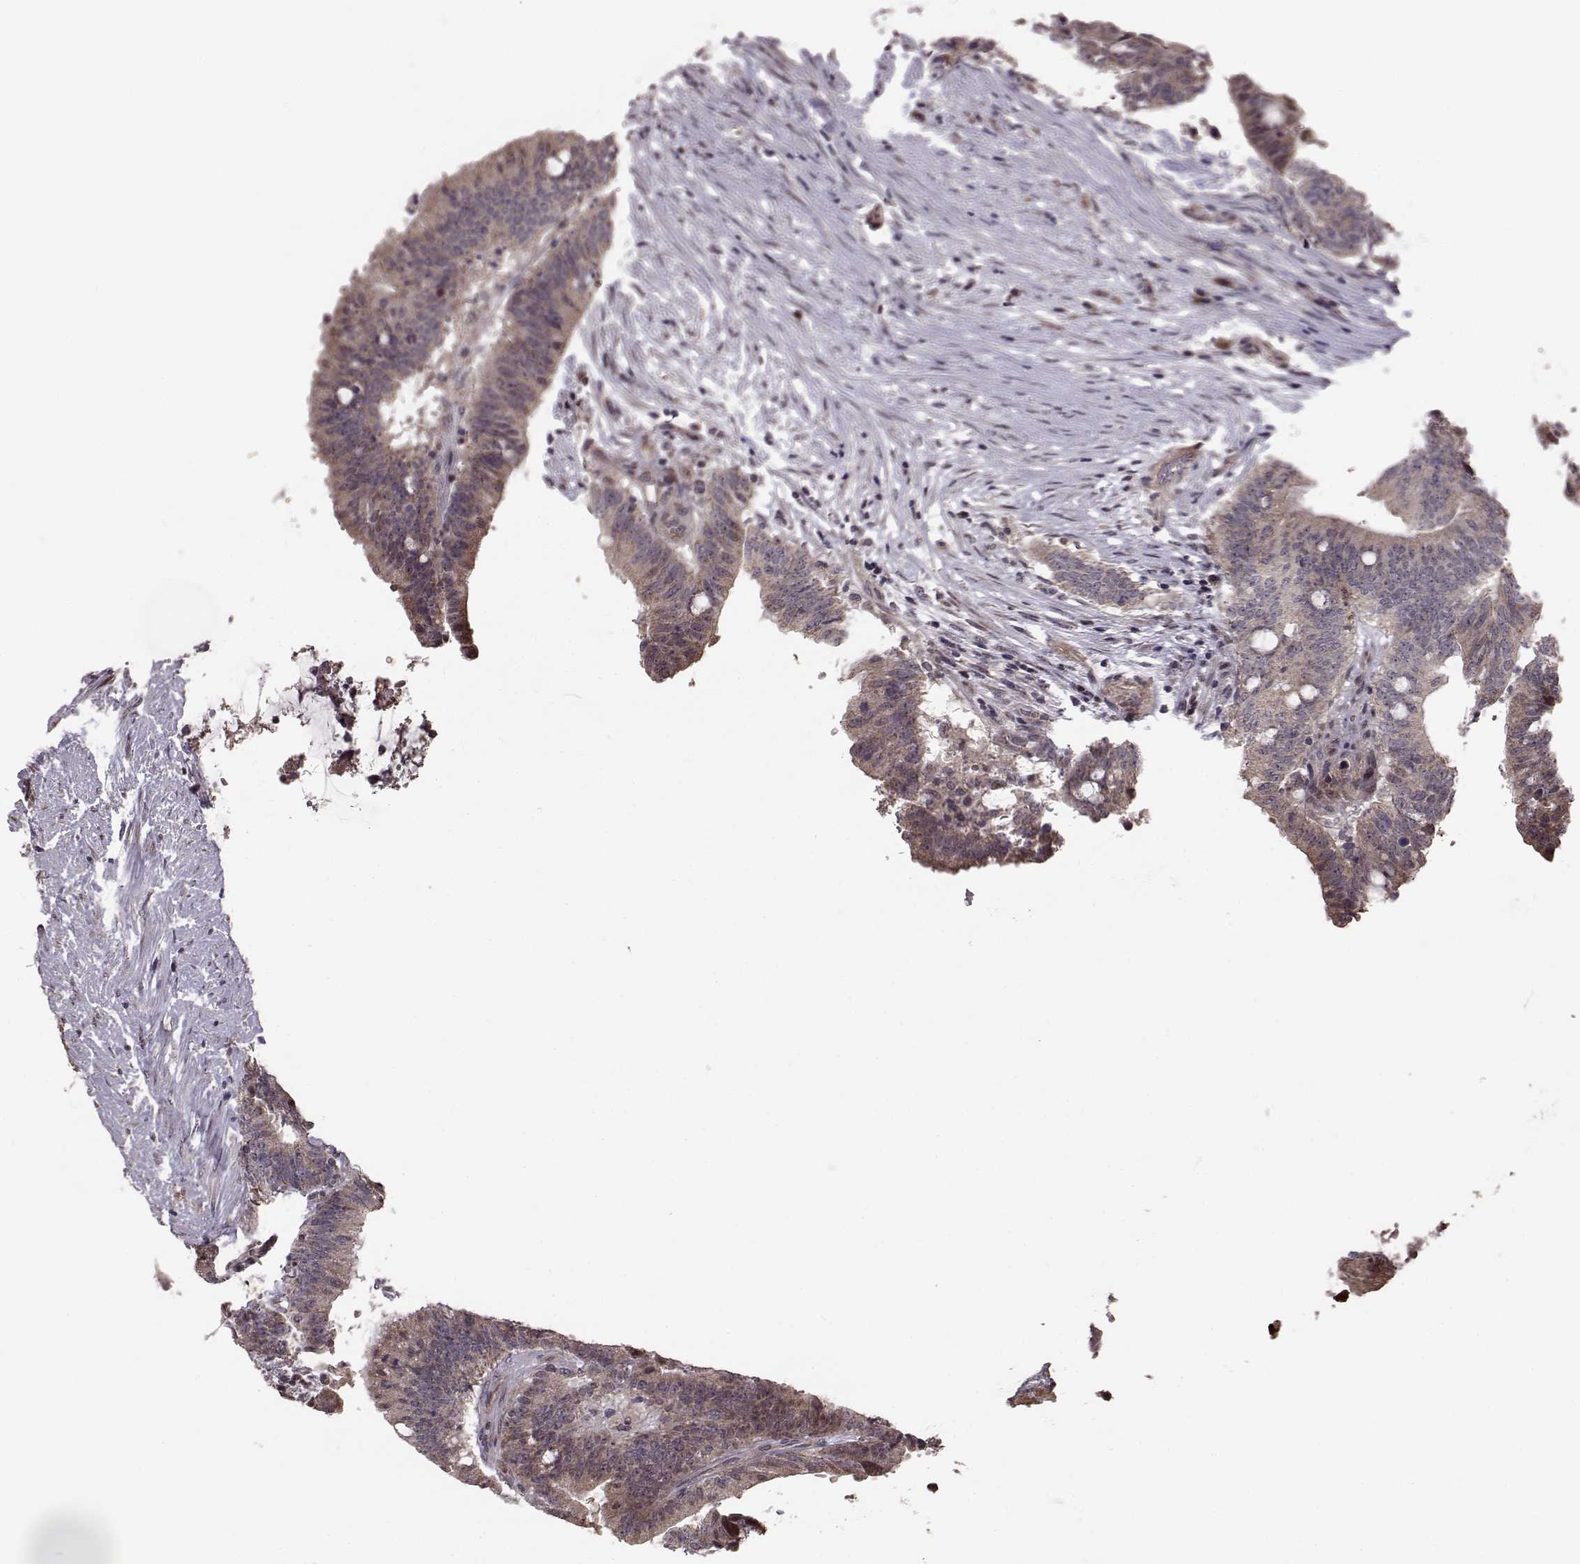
{"staining": {"intensity": "weak", "quantity": ">75%", "location": "cytoplasmic/membranous"}, "tissue": "colorectal cancer", "cell_type": "Tumor cells", "image_type": "cancer", "snomed": [{"axis": "morphology", "description": "Adenocarcinoma, NOS"}, {"axis": "topography", "description": "Colon"}], "caption": "Immunohistochemical staining of adenocarcinoma (colorectal) exhibits low levels of weak cytoplasmic/membranous protein staining in approximately >75% of tumor cells. (DAB = brown stain, brightfield microscopy at high magnification).", "gene": "BACH2", "patient": {"sex": "female", "age": 43}}